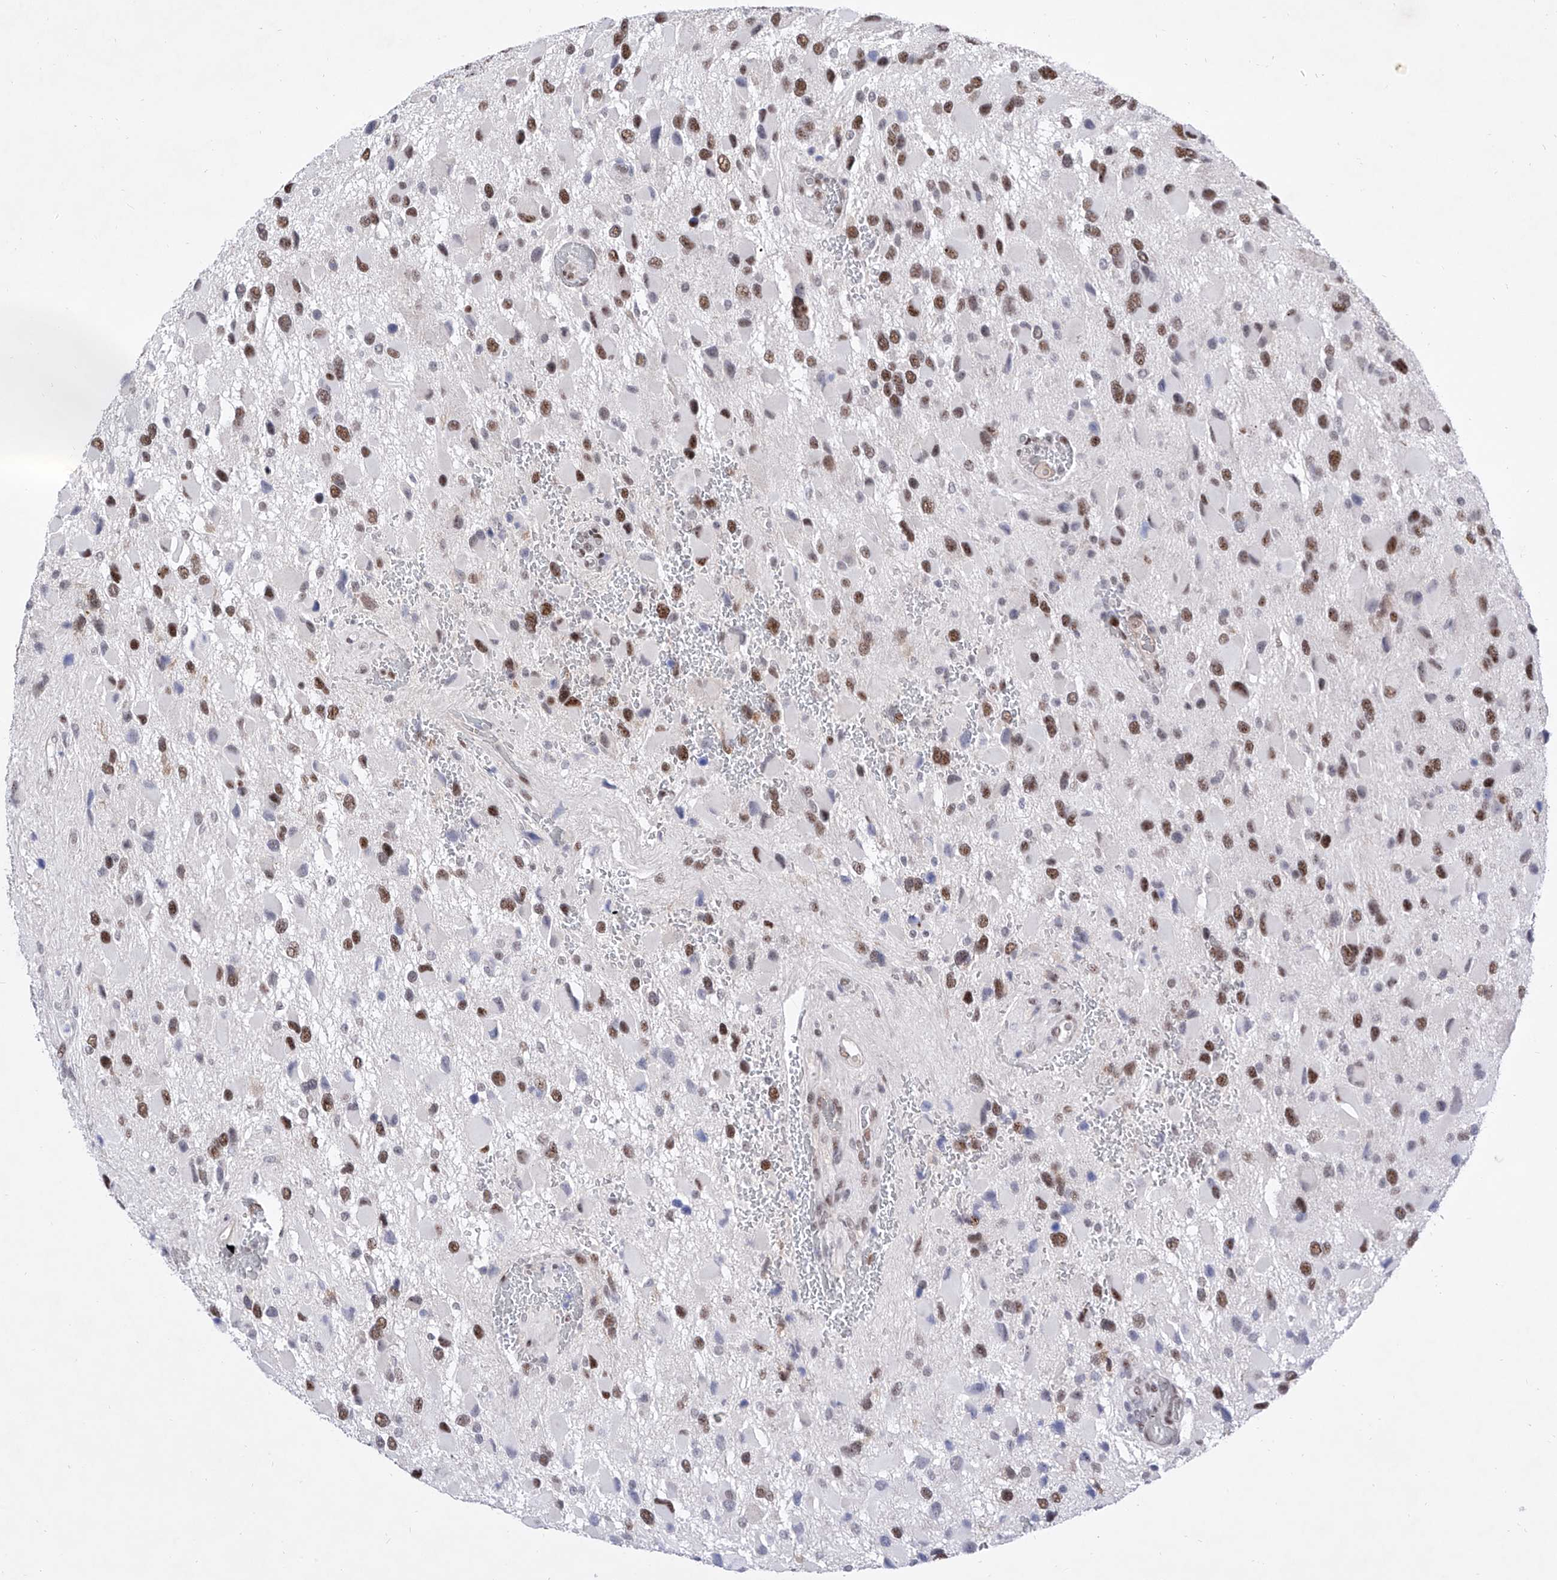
{"staining": {"intensity": "strong", "quantity": "25%-75%", "location": "nuclear"}, "tissue": "glioma", "cell_type": "Tumor cells", "image_type": "cancer", "snomed": [{"axis": "morphology", "description": "Glioma, malignant, High grade"}, {"axis": "topography", "description": "Brain"}], "caption": "IHC of glioma exhibits high levels of strong nuclear expression in approximately 25%-75% of tumor cells.", "gene": "ATN1", "patient": {"sex": "male", "age": 53}}